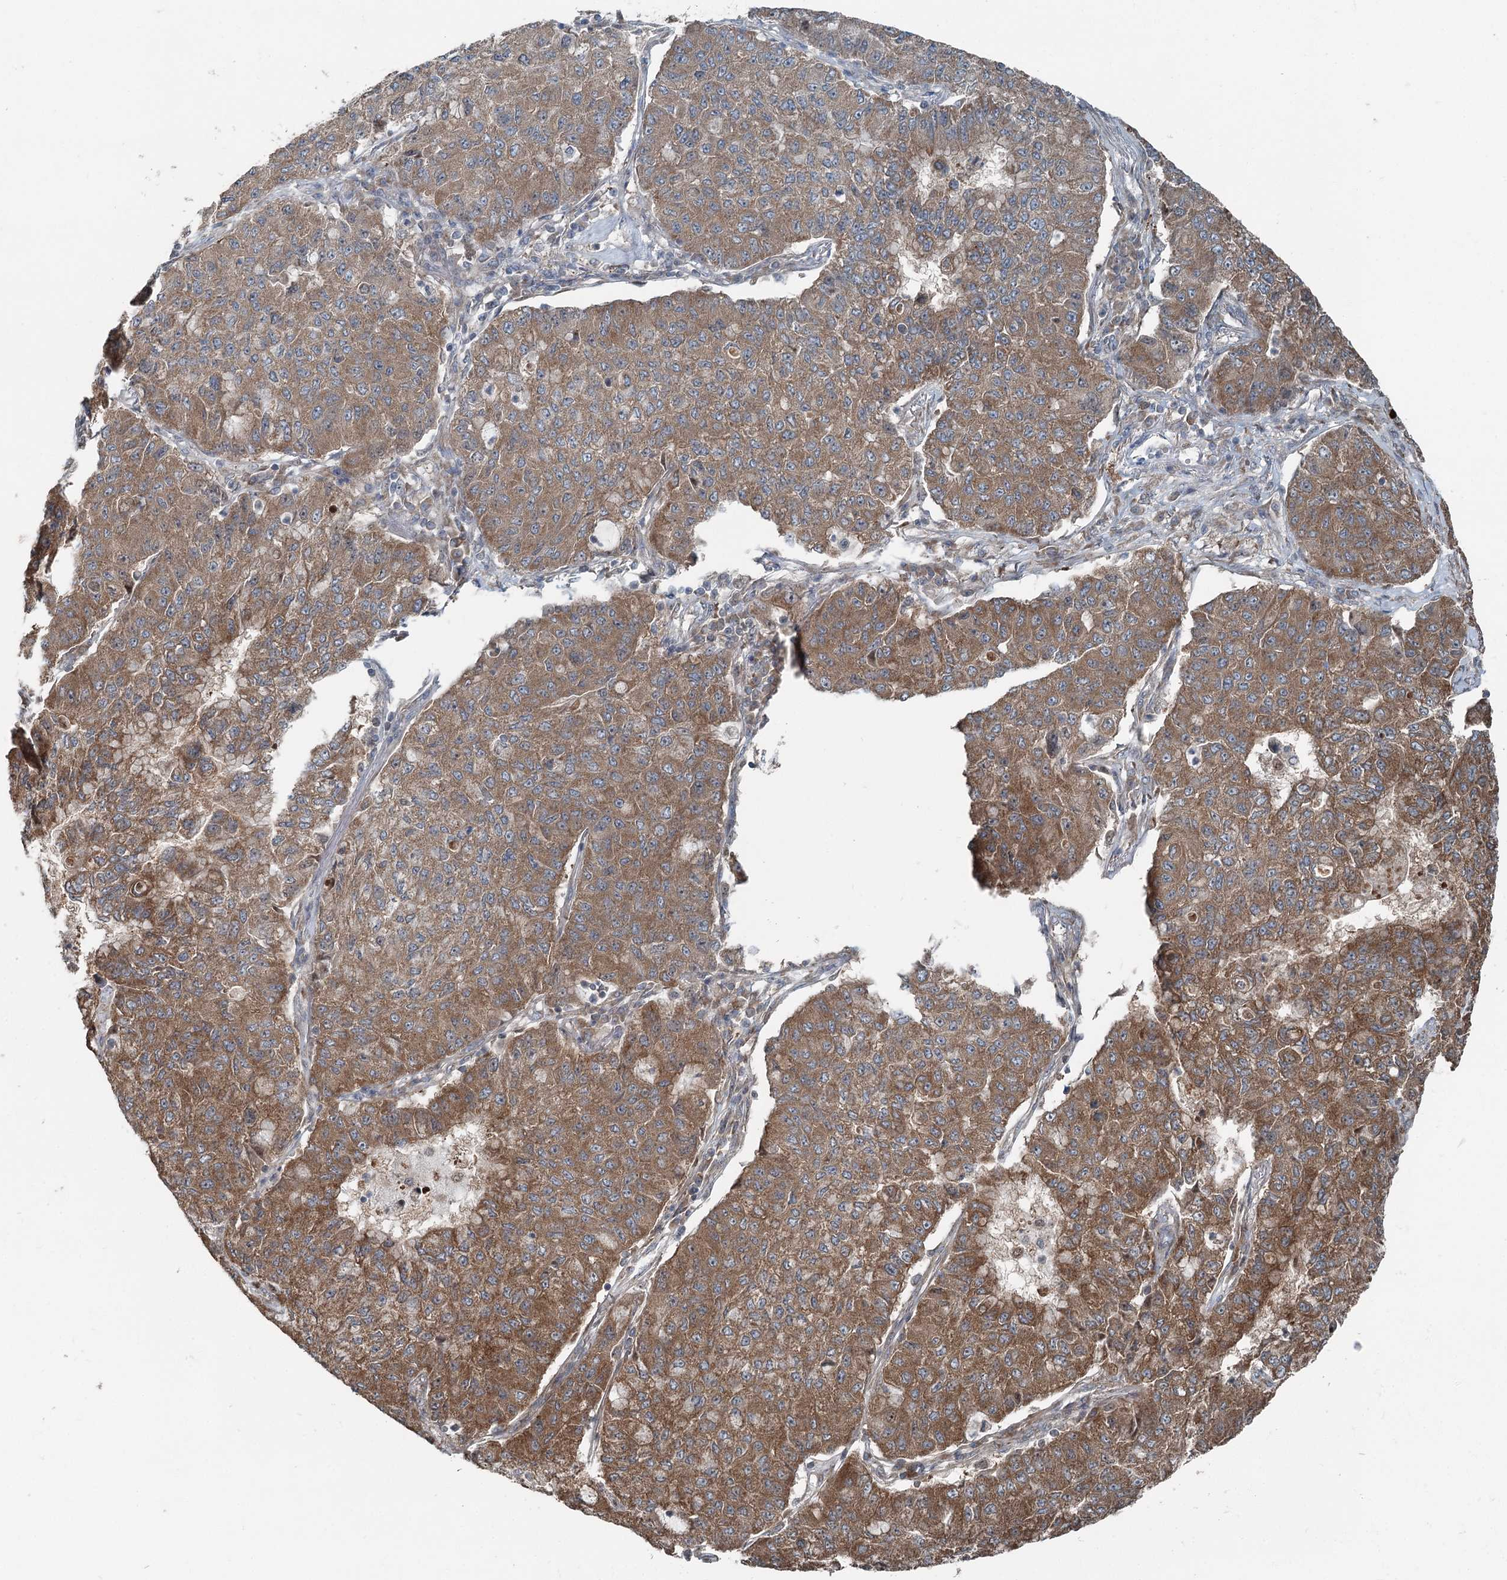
{"staining": {"intensity": "moderate", "quantity": ">75%", "location": "cytoplasmic/membranous"}, "tissue": "lung cancer", "cell_type": "Tumor cells", "image_type": "cancer", "snomed": [{"axis": "morphology", "description": "Squamous cell carcinoma, NOS"}, {"axis": "topography", "description": "Lung"}], "caption": "Lung cancer stained with a brown dye shows moderate cytoplasmic/membranous positive positivity in about >75% of tumor cells.", "gene": "WAPL", "patient": {"sex": "male", "age": 74}}